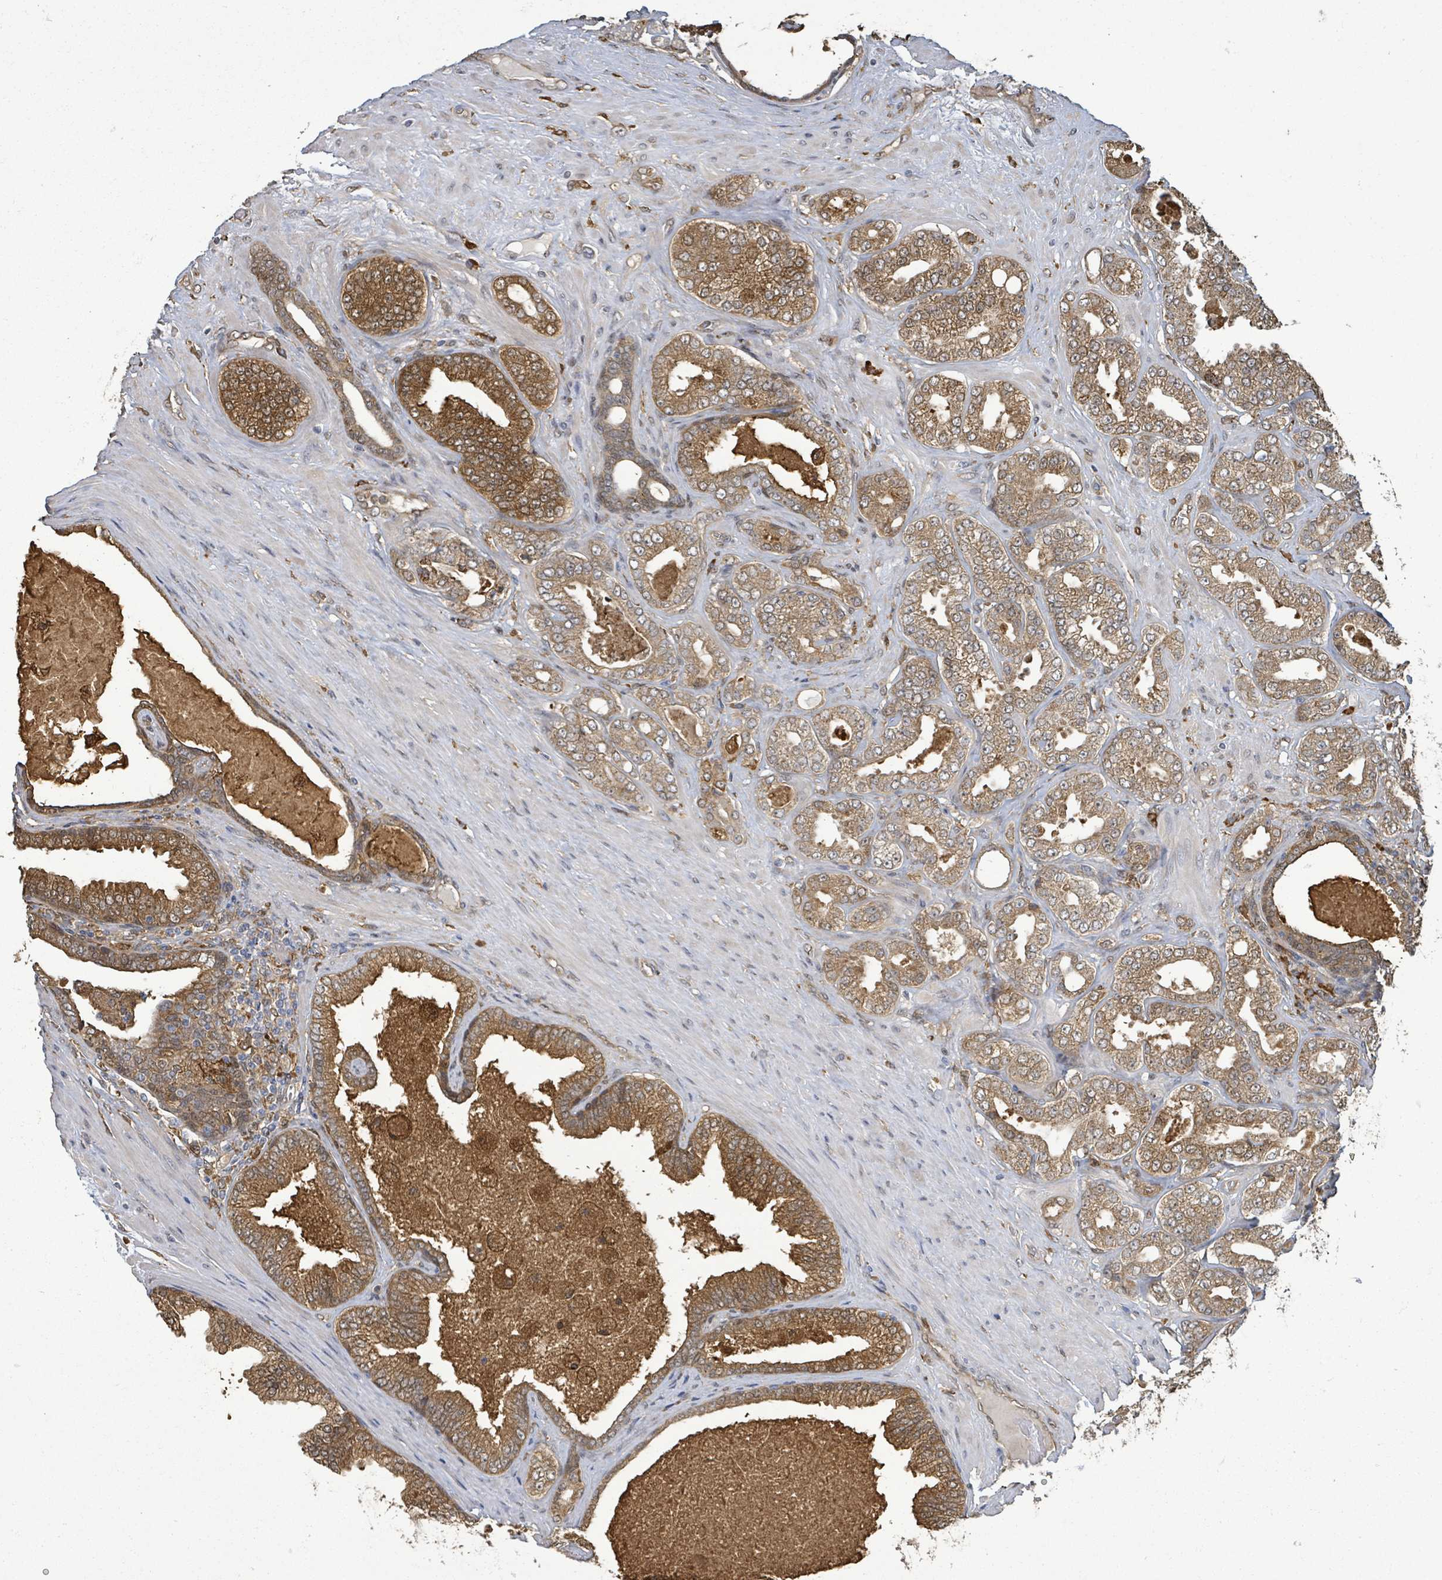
{"staining": {"intensity": "moderate", "quantity": ">75%", "location": "cytoplasmic/membranous"}, "tissue": "prostate cancer", "cell_type": "Tumor cells", "image_type": "cancer", "snomed": [{"axis": "morphology", "description": "Adenocarcinoma, Low grade"}, {"axis": "topography", "description": "Prostate"}], "caption": "Immunohistochemical staining of human prostate cancer shows medium levels of moderate cytoplasmic/membranous expression in about >75% of tumor cells. (DAB IHC, brown staining for protein, blue staining for nuclei).", "gene": "ARPIN", "patient": {"sex": "male", "age": 63}}